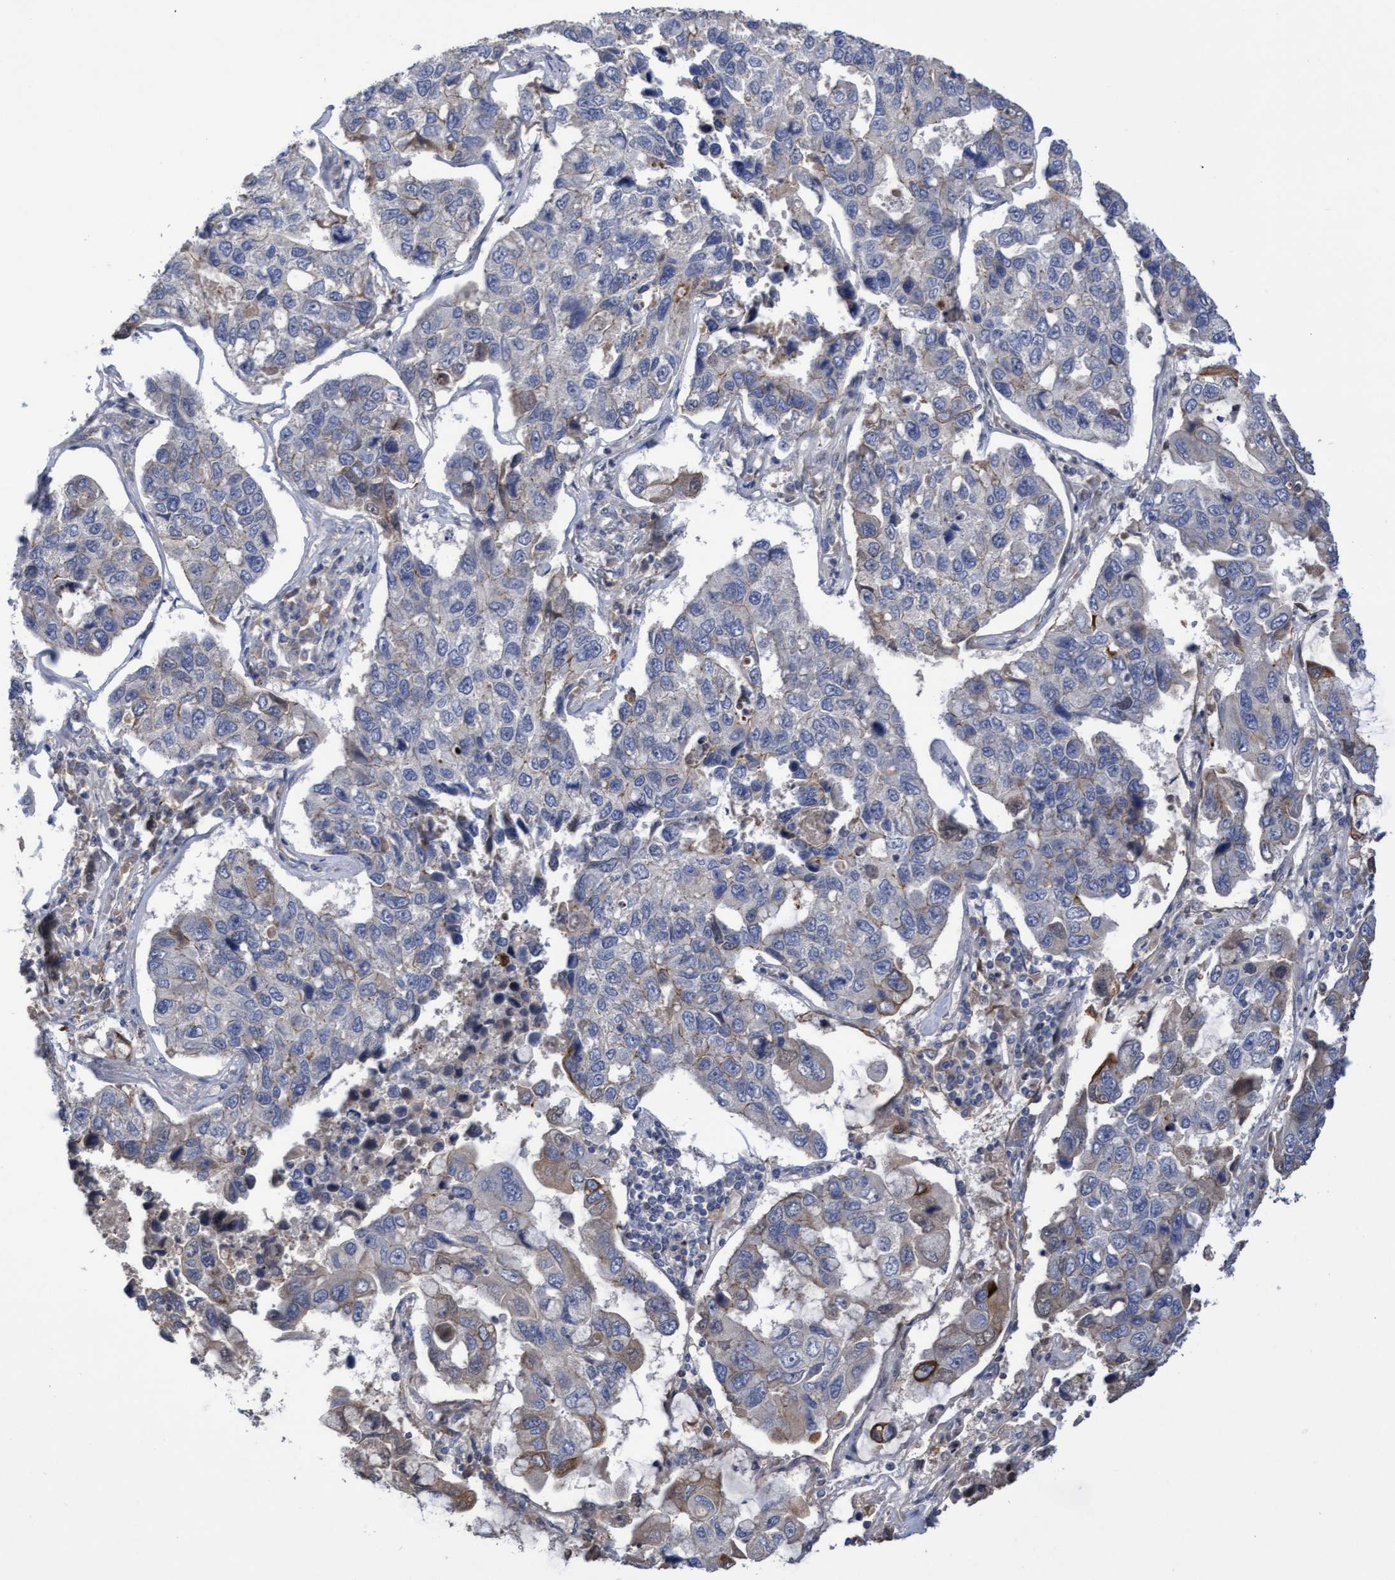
{"staining": {"intensity": "negative", "quantity": "none", "location": "none"}, "tissue": "lung cancer", "cell_type": "Tumor cells", "image_type": "cancer", "snomed": [{"axis": "morphology", "description": "Adenocarcinoma, NOS"}, {"axis": "topography", "description": "Lung"}], "caption": "Tumor cells show no significant protein staining in lung cancer.", "gene": "COBL", "patient": {"sex": "male", "age": 64}}